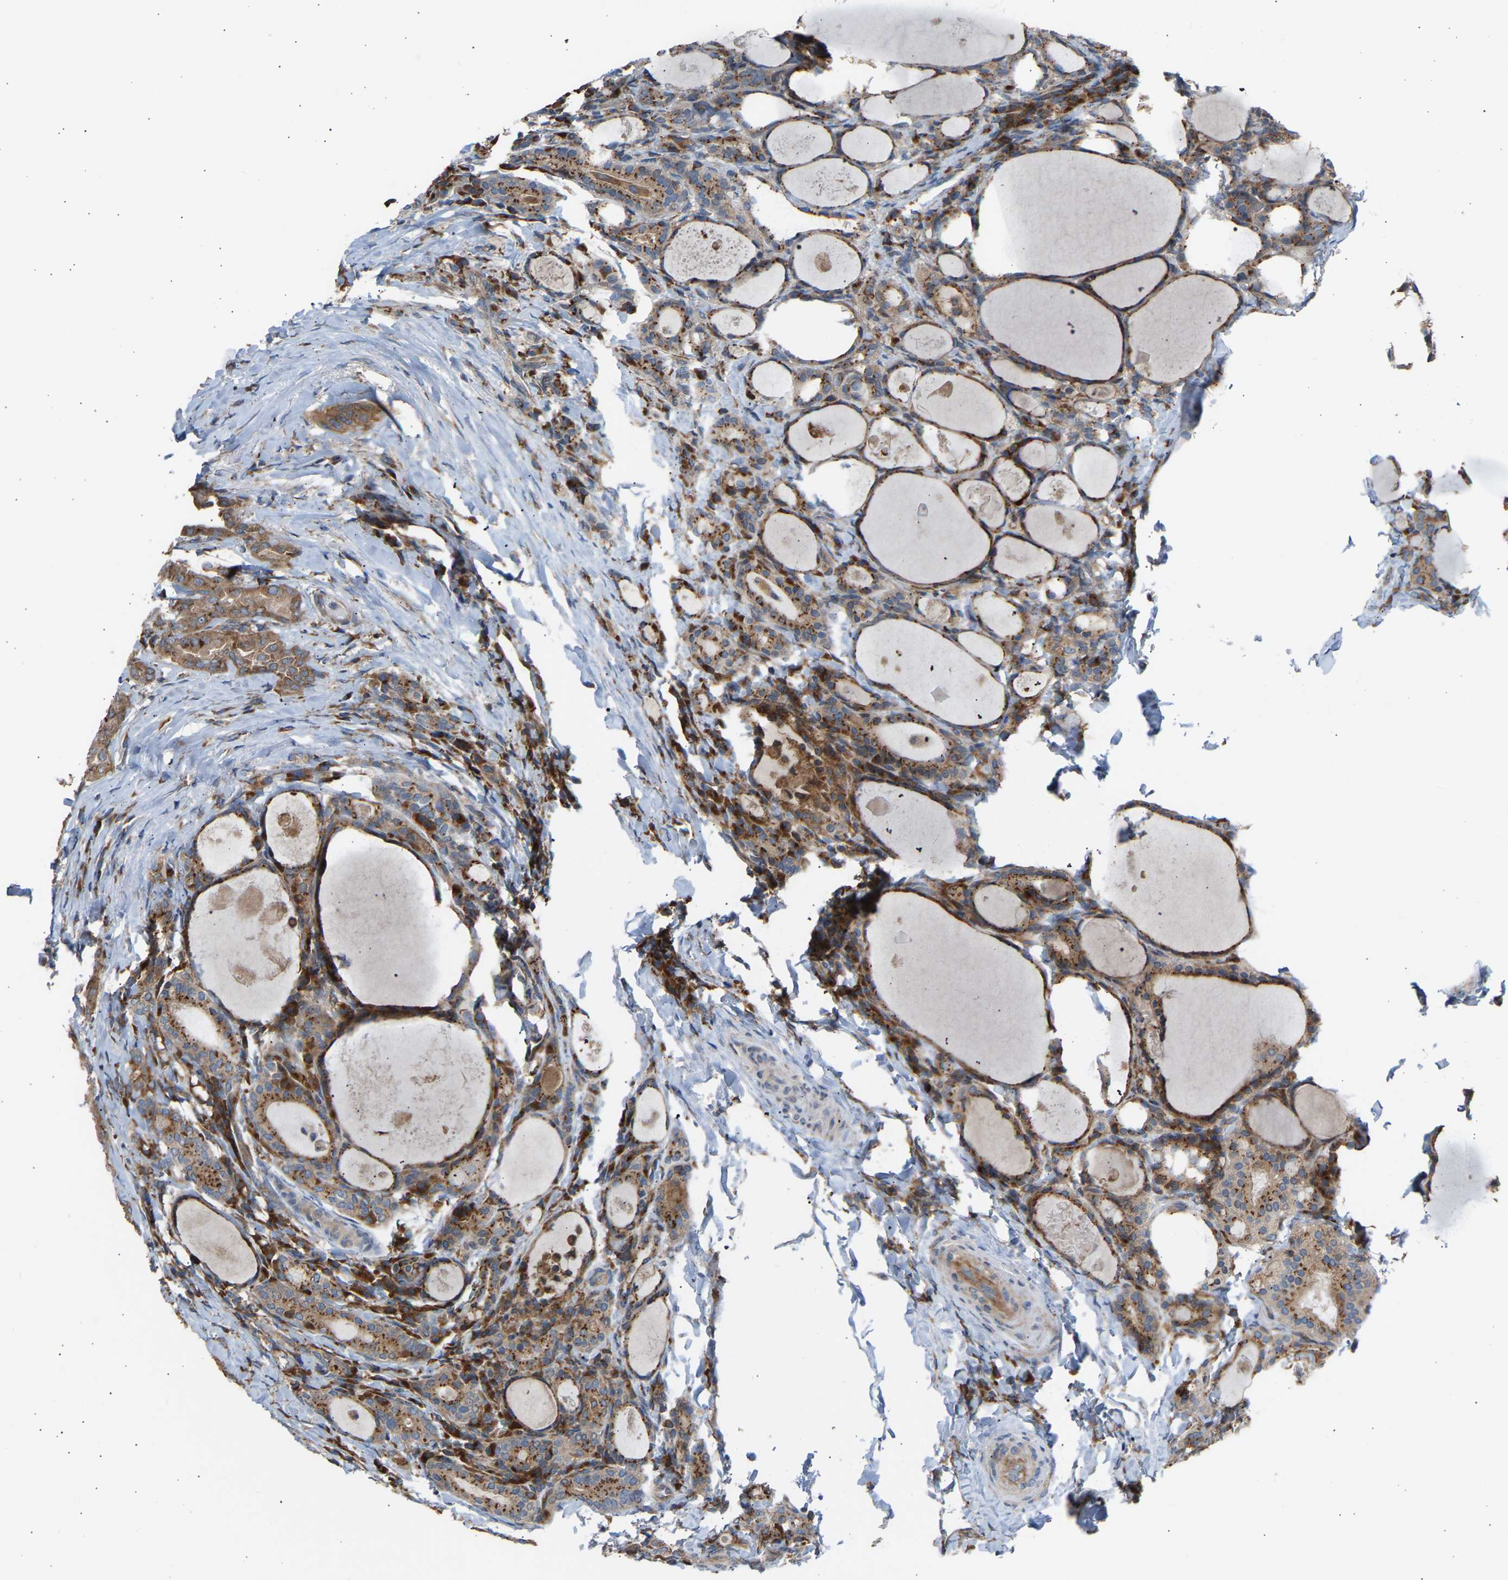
{"staining": {"intensity": "moderate", "quantity": ">75%", "location": "cytoplasmic/membranous"}, "tissue": "thyroid cancer", "cell_type": "Tumor cells", "image_type": "cancer", "snomed": [{"axis": "morphology", "description": "Papillary adenocarcinoma, NOS"}, {"axis": "topography", "description": "Thyroid gland"}], "caption": "Papillary adenocarcinoma (thyroid) tissue demonstrates moderate cytoplasmic/membranous staining in approximately >75% of tumor cells", "gene": "GCN1", "patient": {"sex": "female", "age": 42}}